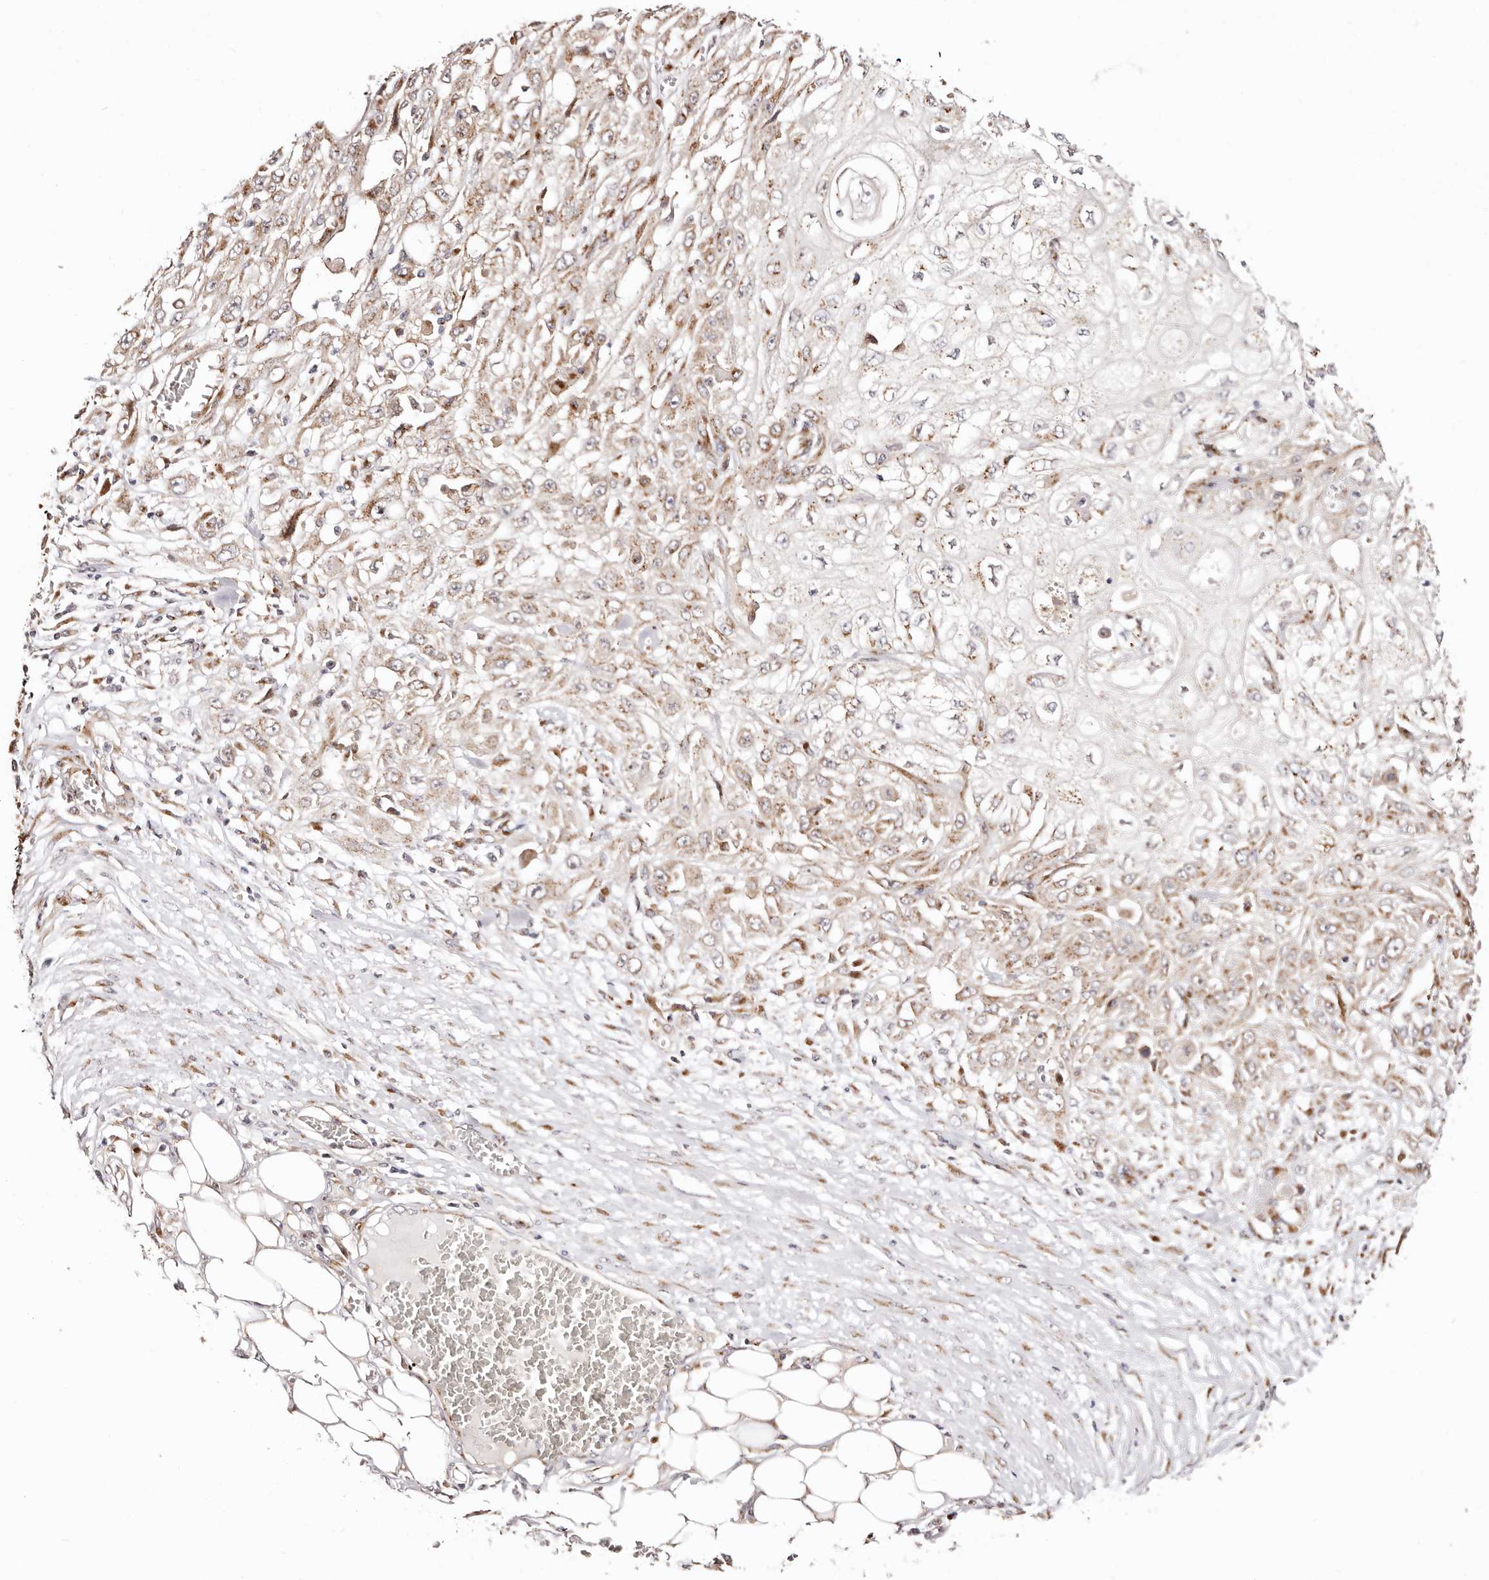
{"staining": {"intensity": "moderate", "quantity": "25%-75%", "location": "cytoplasmic/membranous"}, "tissue": "skin cancer", "cell_type": "Tumor cells", "image_type": "cancer", "snomed": [{"axis": "morphology", "description": "Squamous cell carcinoma, NOS"}, {"axis": "morphology", "description": "Squamous cell carcinoma, metastatic, NOS"}, {"axis": "topography", "description": "Skin"}, {"axis": "topography", "description": "Lymph node"}], "caption": "Tumor cells display medium levels of moderate cytoplasmic/membranous positivity in about 25%-75% of cells in skin cancer (metastatic squamous cell carcinoma). The staining was performed using DAB, with brown indicating positive protein expression. Nuclei are stained blue with hematoxylin.", "gene": "MAPK6", "patient": {"sex": "male", "age": 75}}